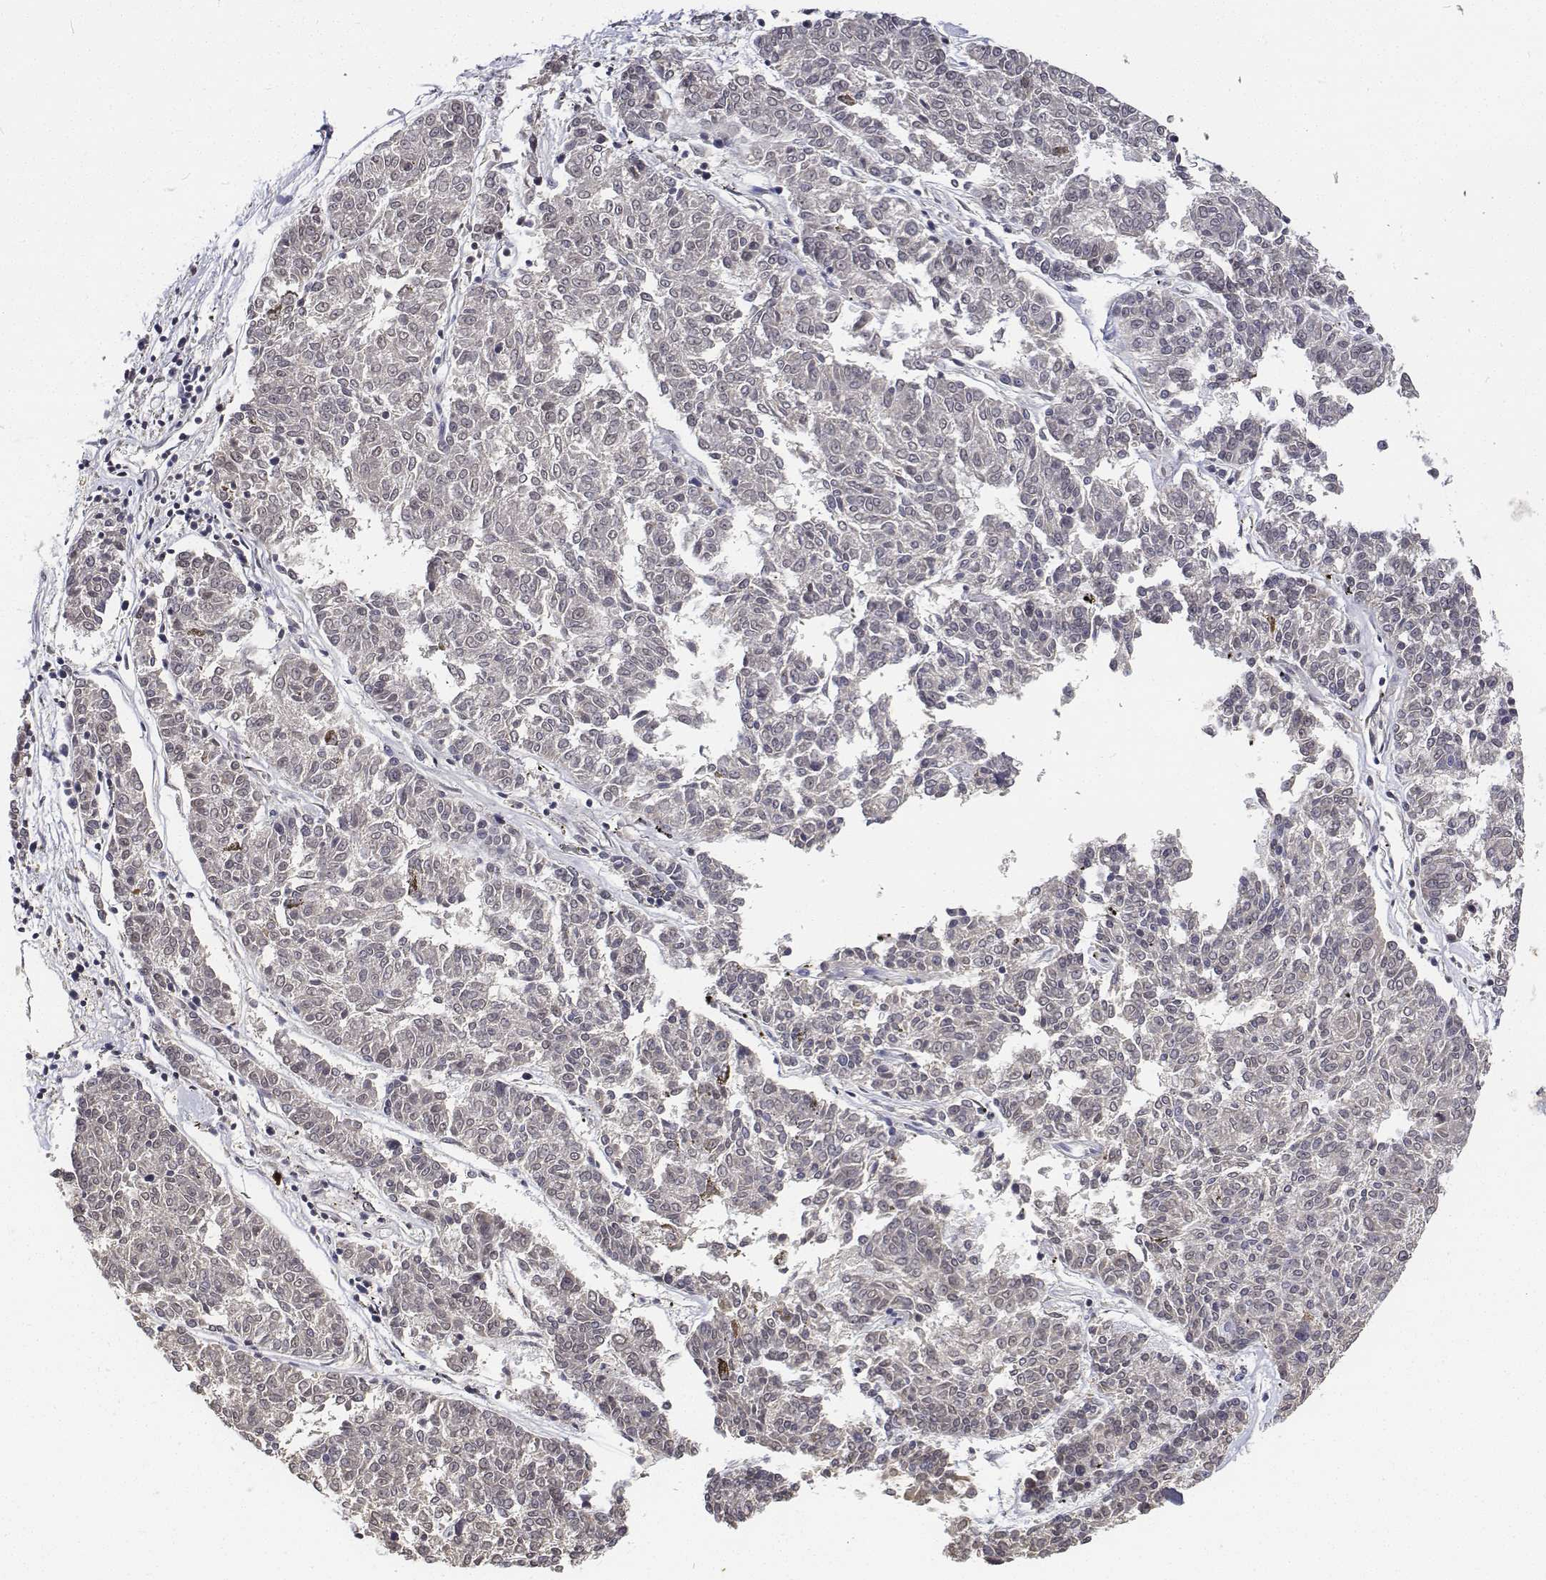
{"staining": {"intensity": "negative", "quantity": "none", "location": "none"}, "tissue": "melanoma", "cell_type": "Tumor cells", "image_type": "cancer", "snomed": [{"axis": "morphology", "description": "Malignant melanoma, NOS"}, {"axis": "topography", "description": "Skin"}], "caption": "This is an IHC image of human malignant melanoma. There is no positivity in tumor cells.", "gene": "ATRX", "patient": {"sex": "female", "age": 72}}